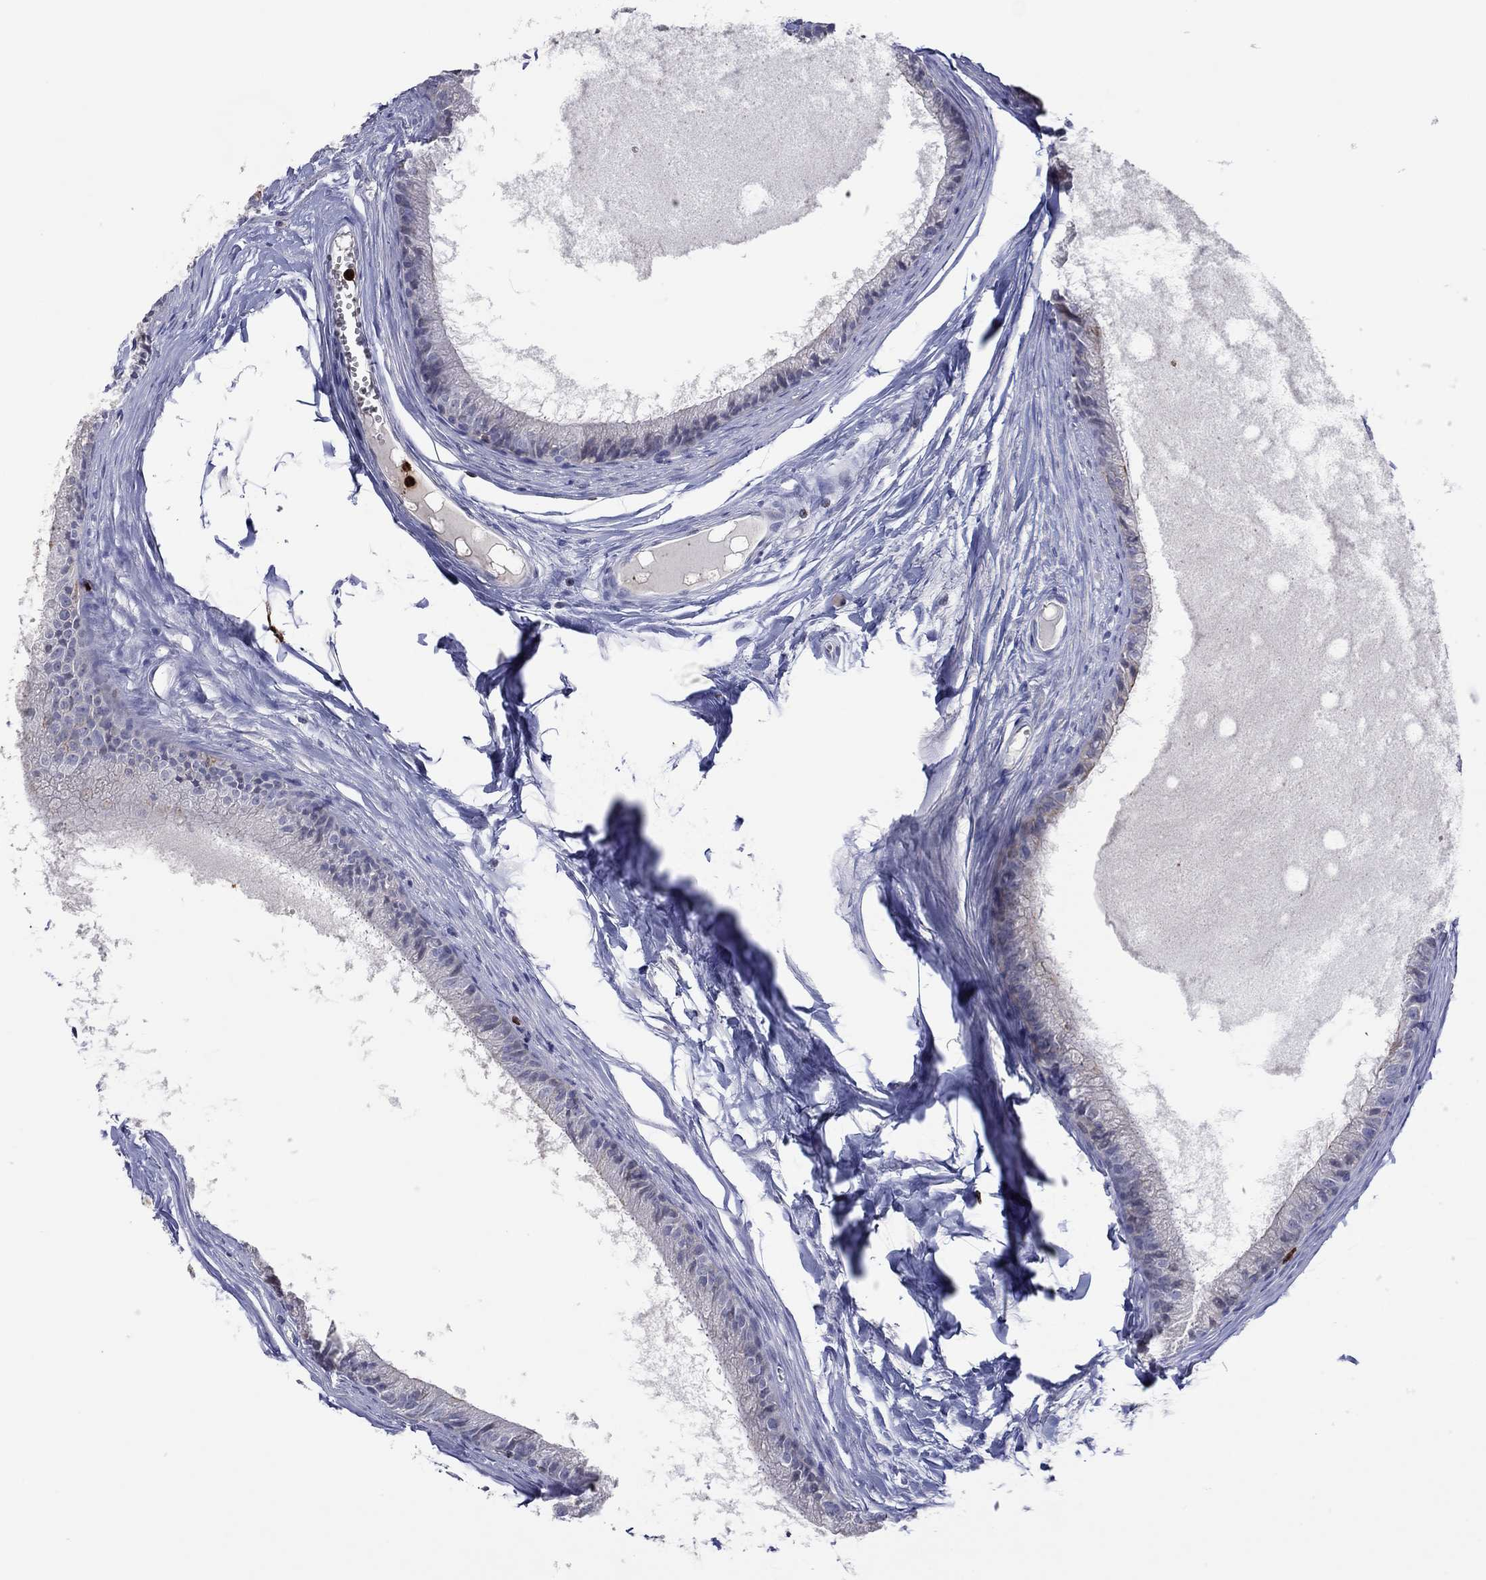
{"staining": {"intensity": "negative", "quantity": "none", "location": "none"}, "tissue": "epididymis", "cell_type": "Glandular cells", "image_type": "normal", "snomed": [{"axis": "morphology", "description": "Normal tissue, NOS"}, {"axis": "topography", "description": "Epididymis"}], "caption": "The micrograph exhibits no staining of glandular cells in benign epididymis.", "gene": "CCL5", "patient": {"sex": "male", "age": 51}}